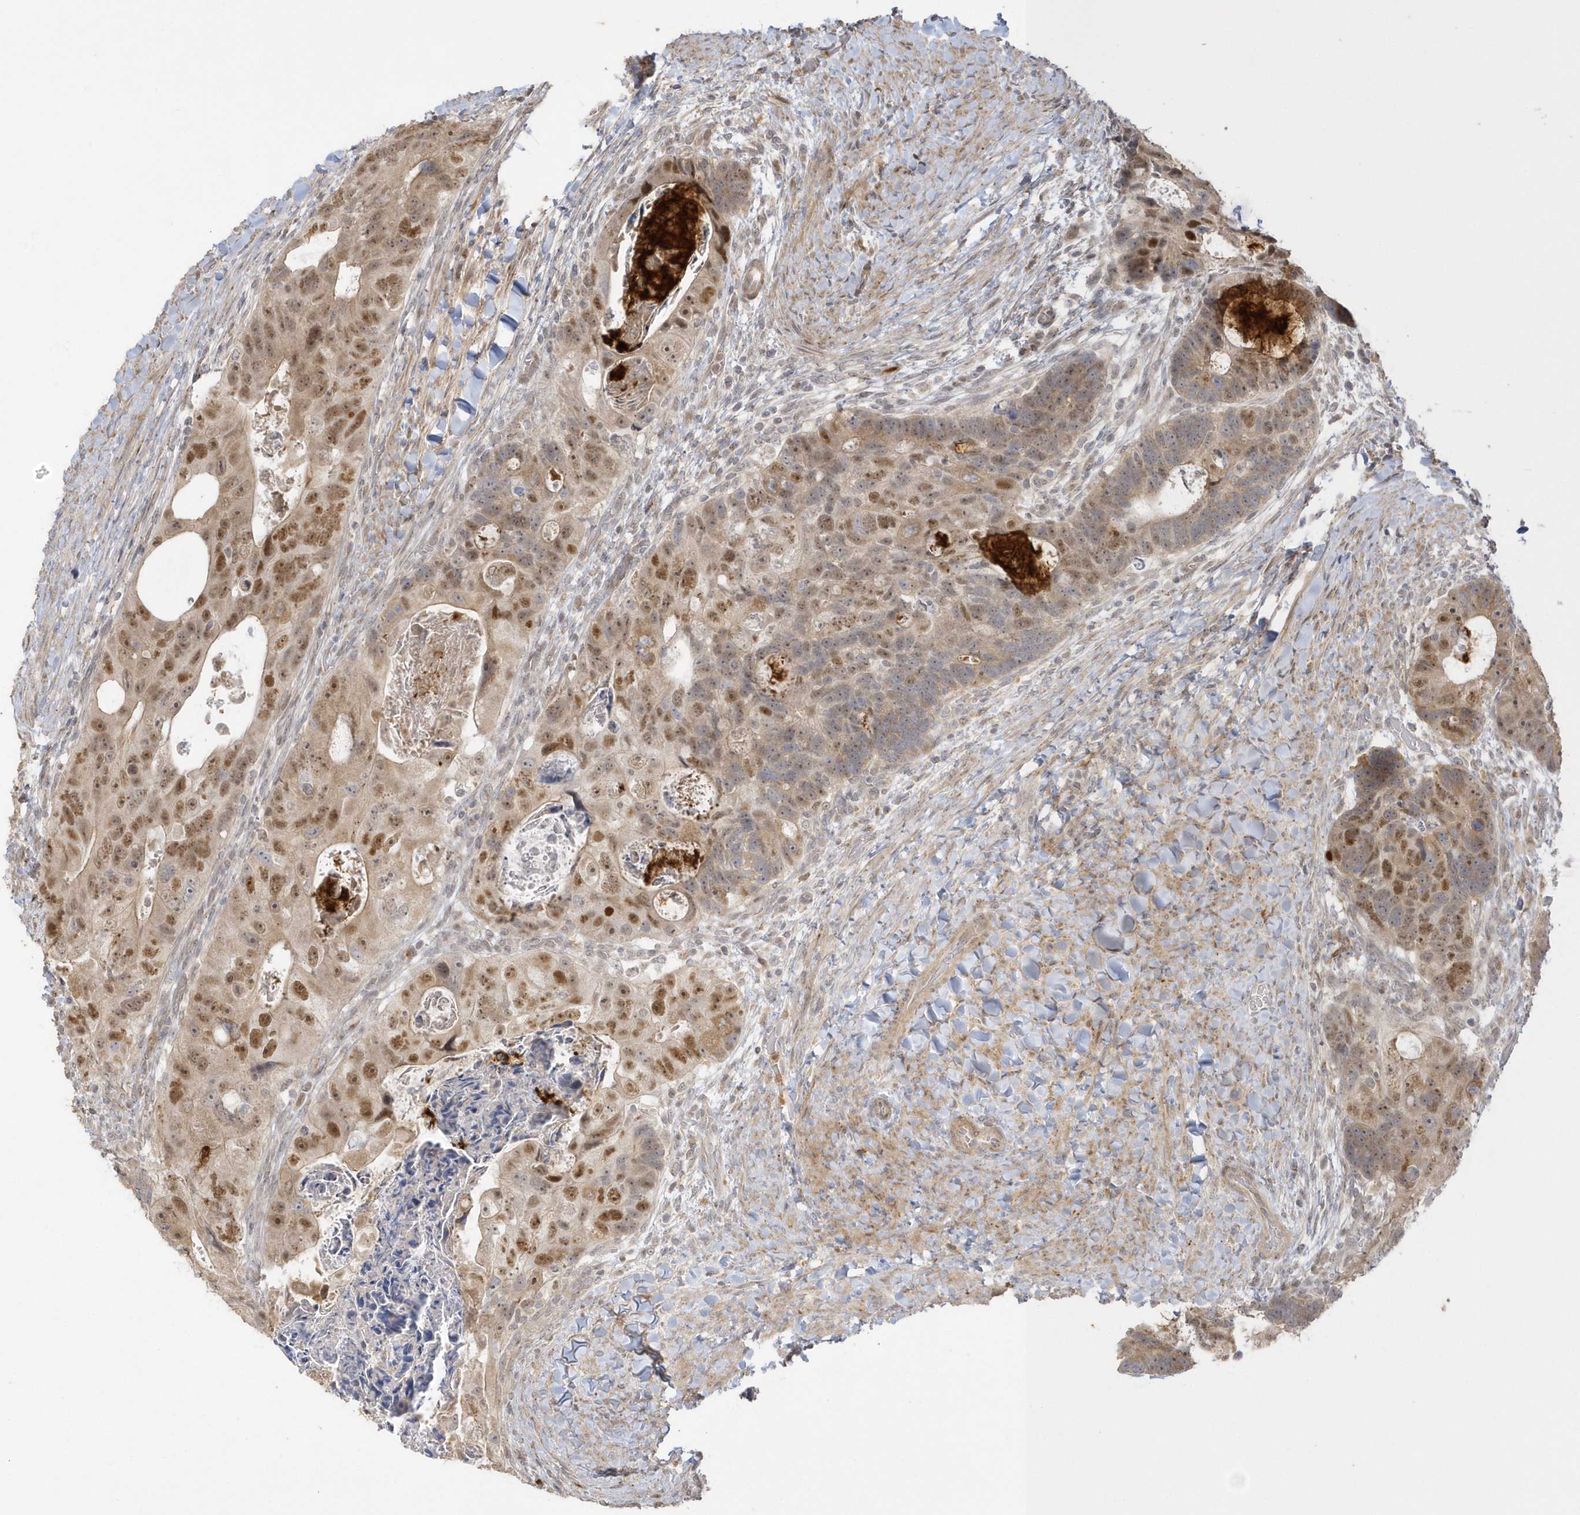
{"staining": {"intensity": "moderate", "quantity": ">75%", "location": "nuclear"}, "tissue": "colorectal cancer", "cell_type": "Tumor cells", "image_type": "cancer", "snomed": [{"axis": "morphology", "description": "Adenocarcinoma, NOS"}, {"axis": "topography", "description": "Rectum"}], "caption": "Colorectal cancer (adenocarcinoma) tissue displays moderate nuclear staining in about >75% of tumor cells, visualized by immunohistochemistry.", "gene": "NAF1", "patient": {"sex": "male", "age": 59}}